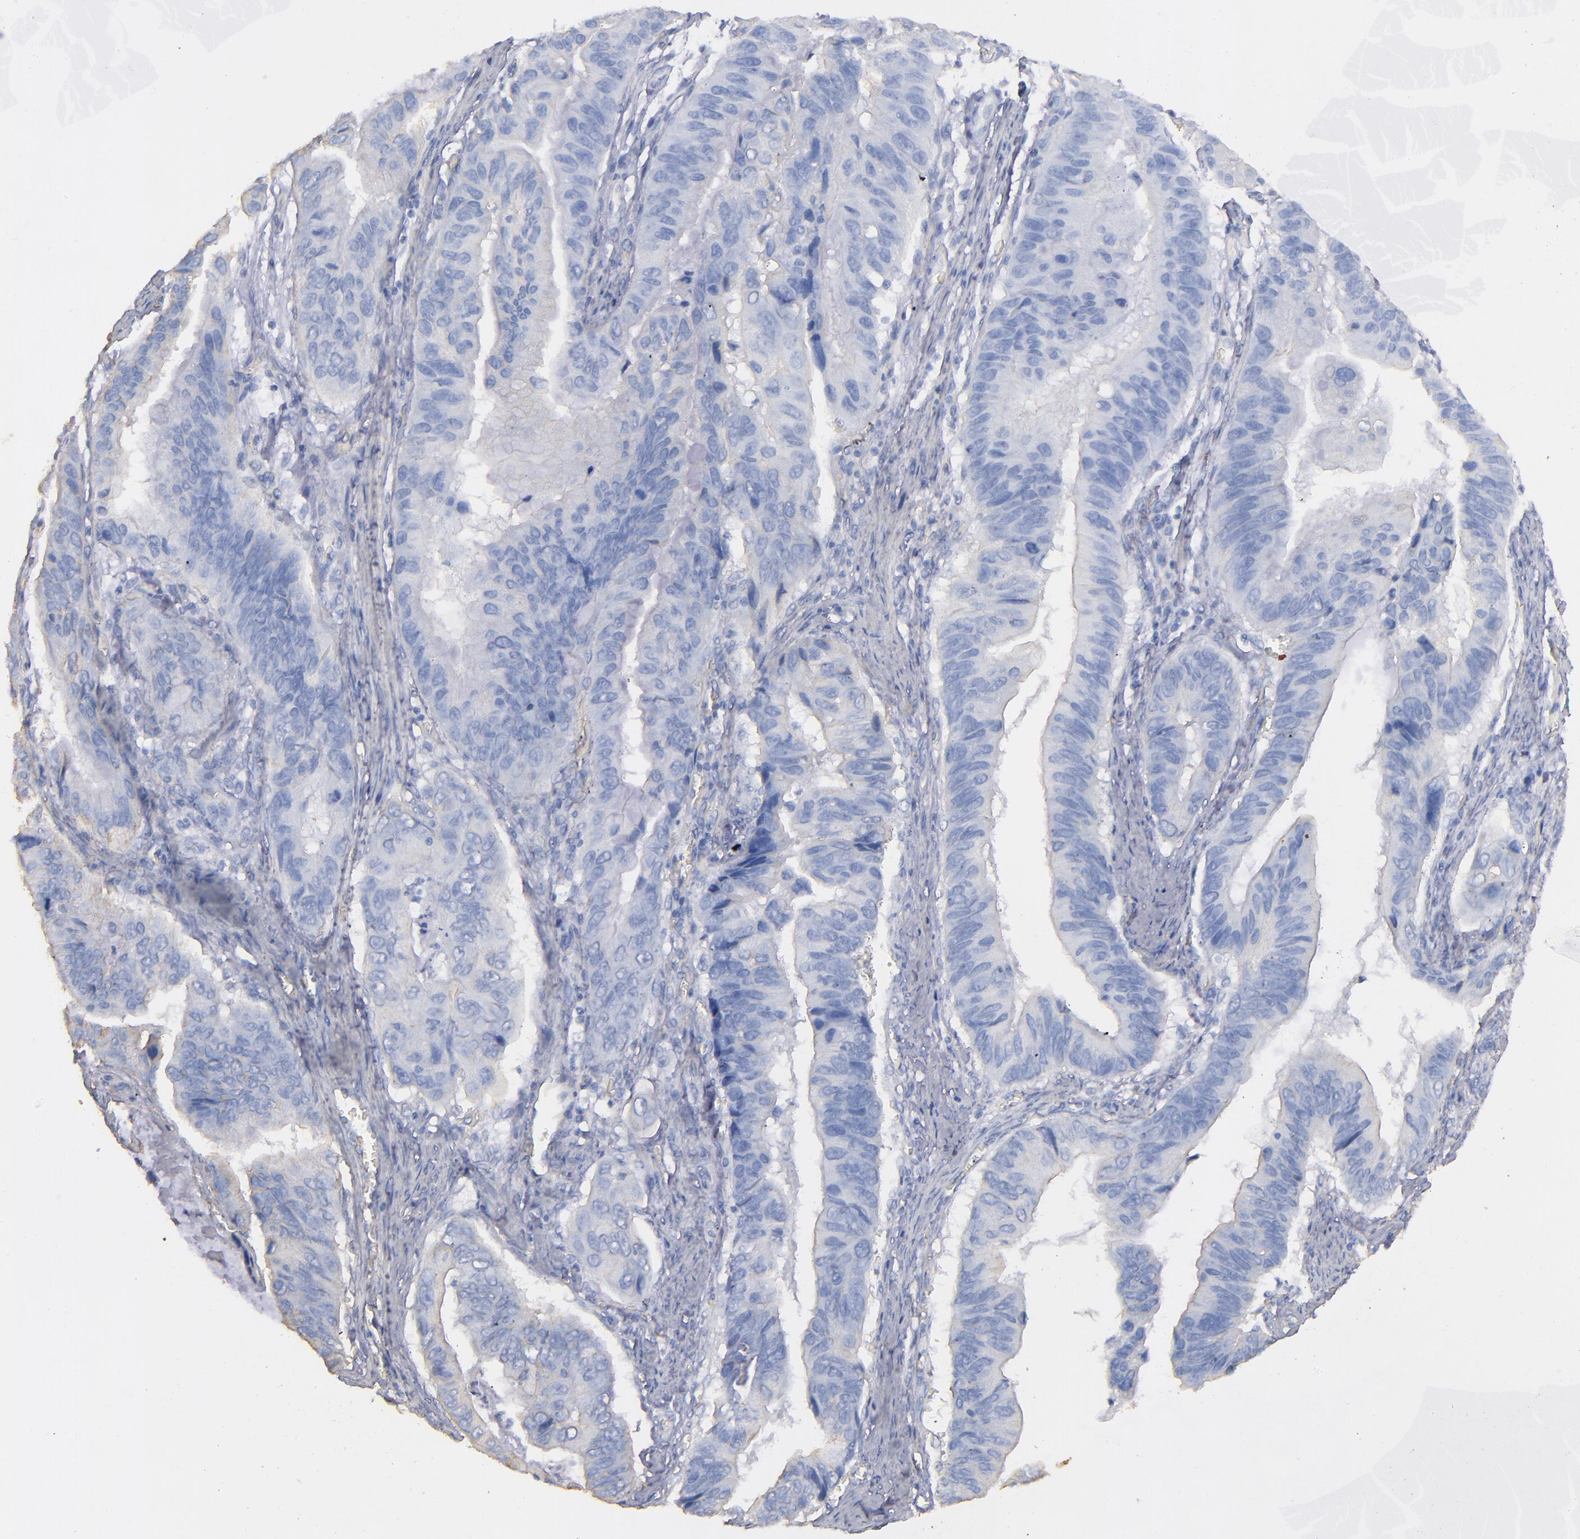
{"staining": {"intensity": "weak", "quantity": ">75%", "location": "cytoplasmic/membranous"}, "tissue": "stomach cancer", "cell_type": "Tumor cells", "image_type": "cancer", "snomed": [{"axis": "morphology", "description": "Adenocarcinoma, NOS"}, {"axis": "topography", "description": "Stomach, upper"}], "caption": "Stomach cancer stained with a brown dye displays weak cytoplasmic/membranous positive expression in about >75% of tumor cells.", "gene": "DMD", "patient": {"sex": "male", "age": 80}}